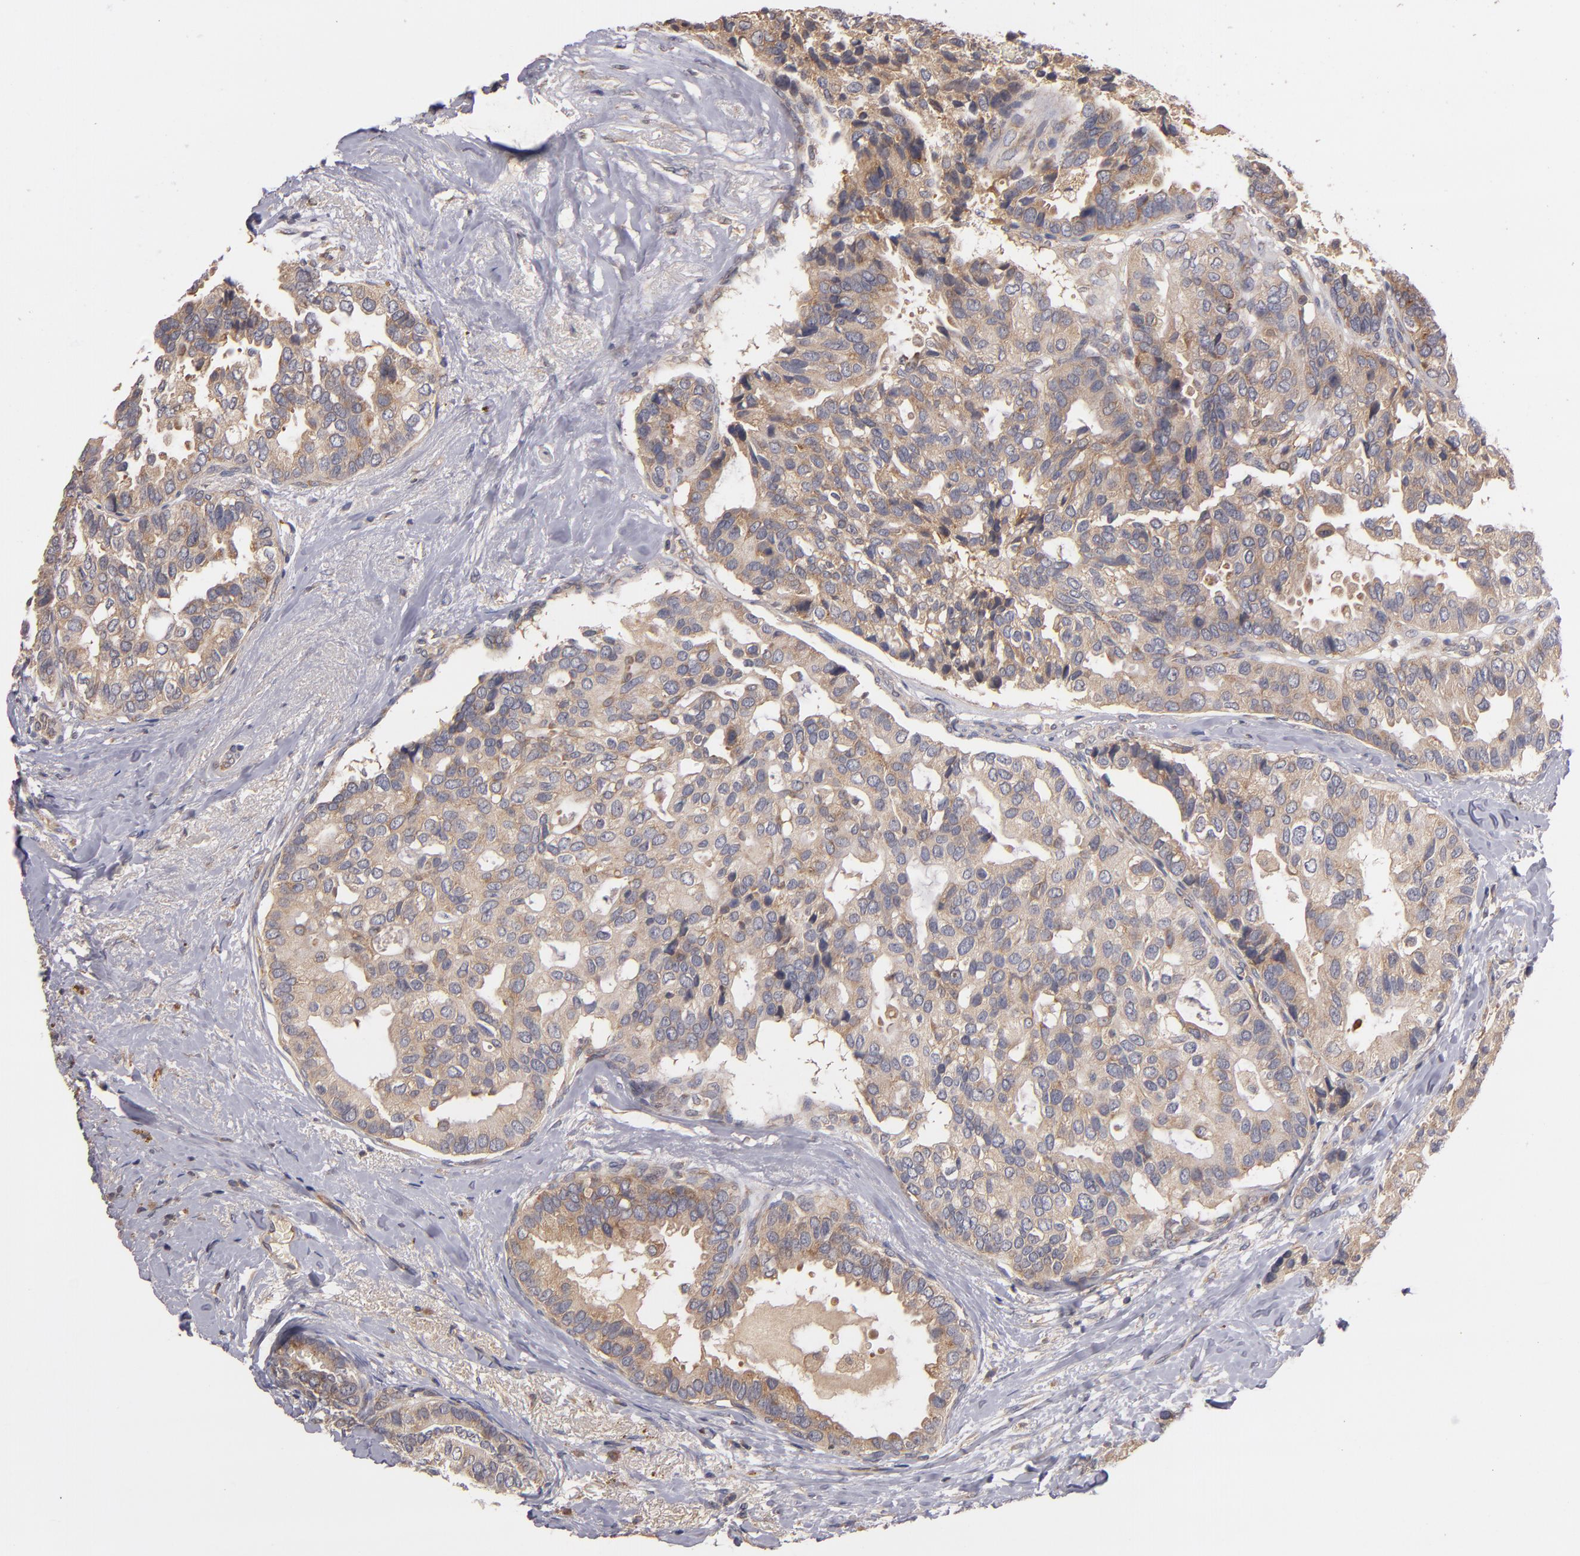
{"staining": {"intensity": "moderate", "quantity": ">75%", "location": "cytoplasmic/membranous"}, "tissue": "breast cancer", "cell_type": "Tumor cells", "image_type": "cancer", "snomed": [{"axis": "morphology", "description": "Duct carcinoma"}, {"axis": "topography", "description": "Breast"}], "caption": "There is medium levels of moderate cytoplasmic/membranous positivity in tumor cells of breast cancer, as demonstrated by immunohistochemical staining (brown color).", "gene": "UPF3B", "patient": {"sex": "female", "age": 69}}